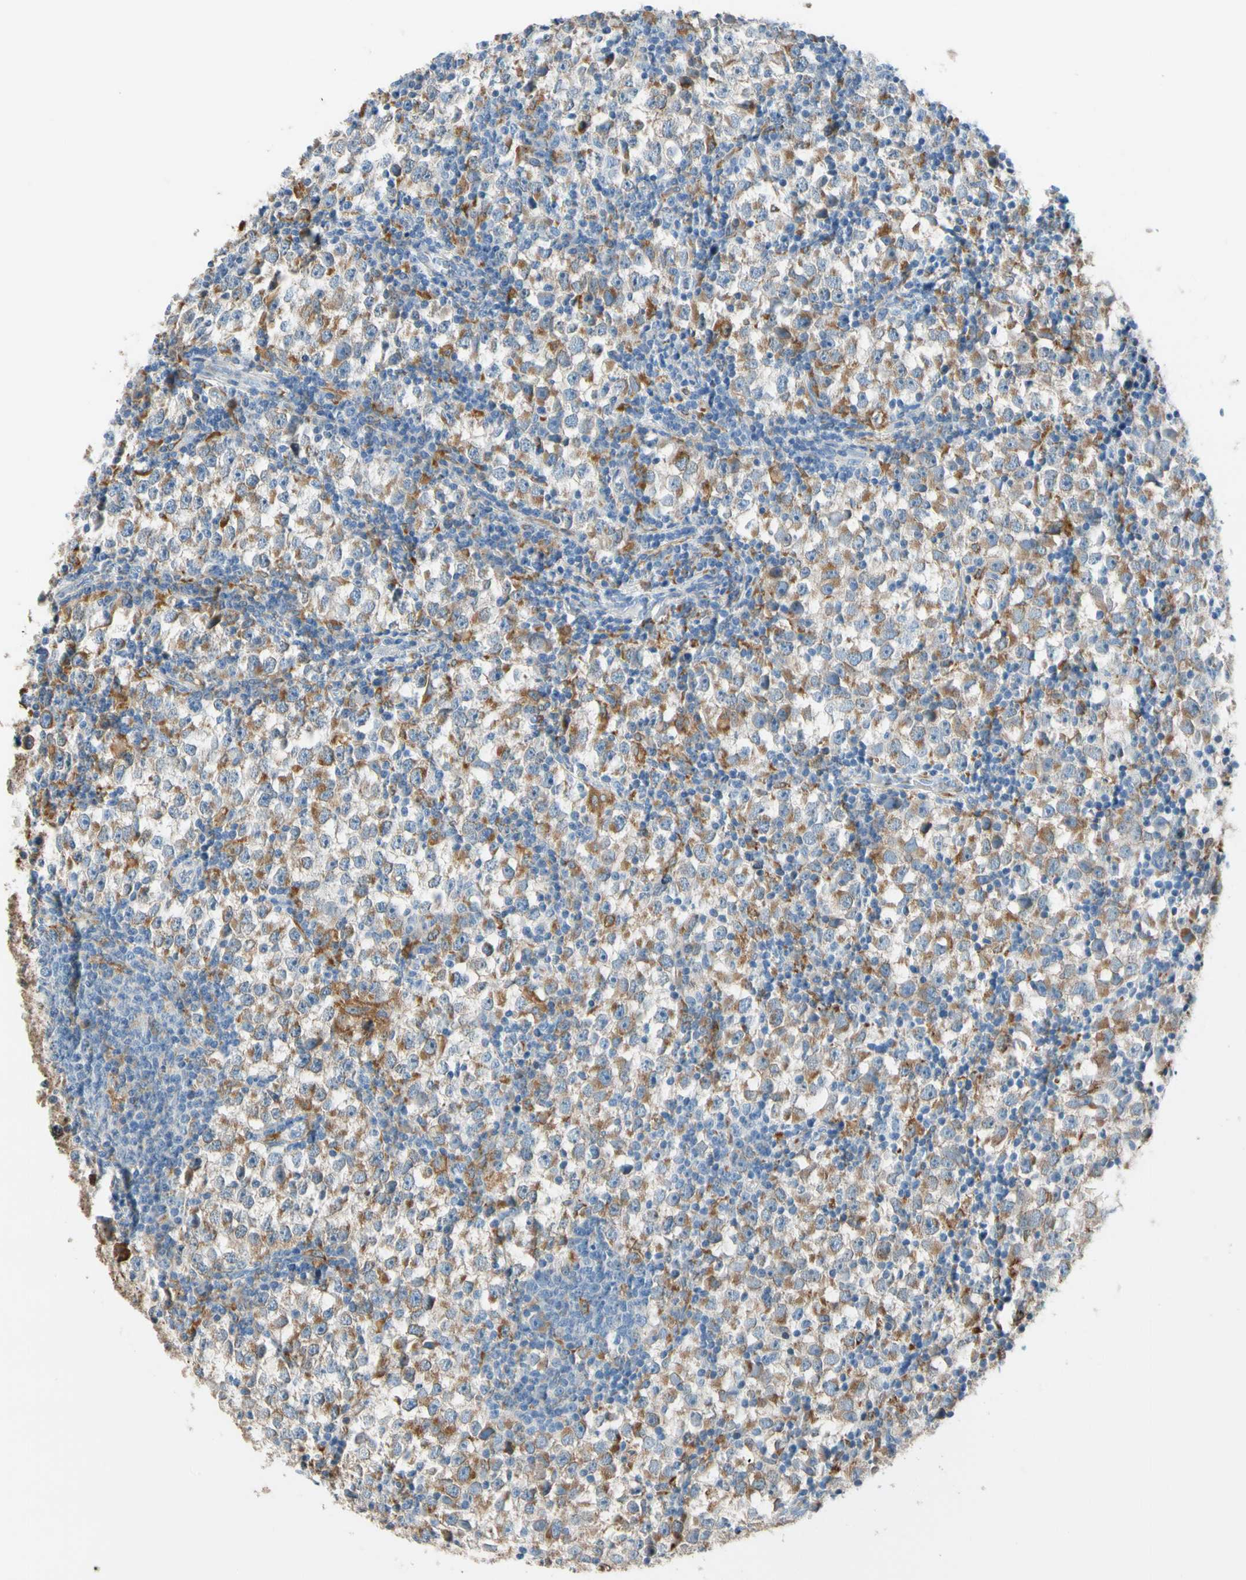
{"staining": {"intensity": "moderate", "quantity": "25%-75%", "location": "cytoplasmic/membranous"}, "tissue": "testis cancer", "cell_type": "Tumor cells", "image_type": "cancer", "snomed": [{"axis": "morphology", "description": "Seminoma, NOS"}, {"axis": "topography", "description": "Testis"}], "caption": "Human seminoma (testis) stained with a protein marker reveals moderate staining in tumor cells.", "gene": "LRPAP1", "patient": {"sex": "male", "age": 65}}